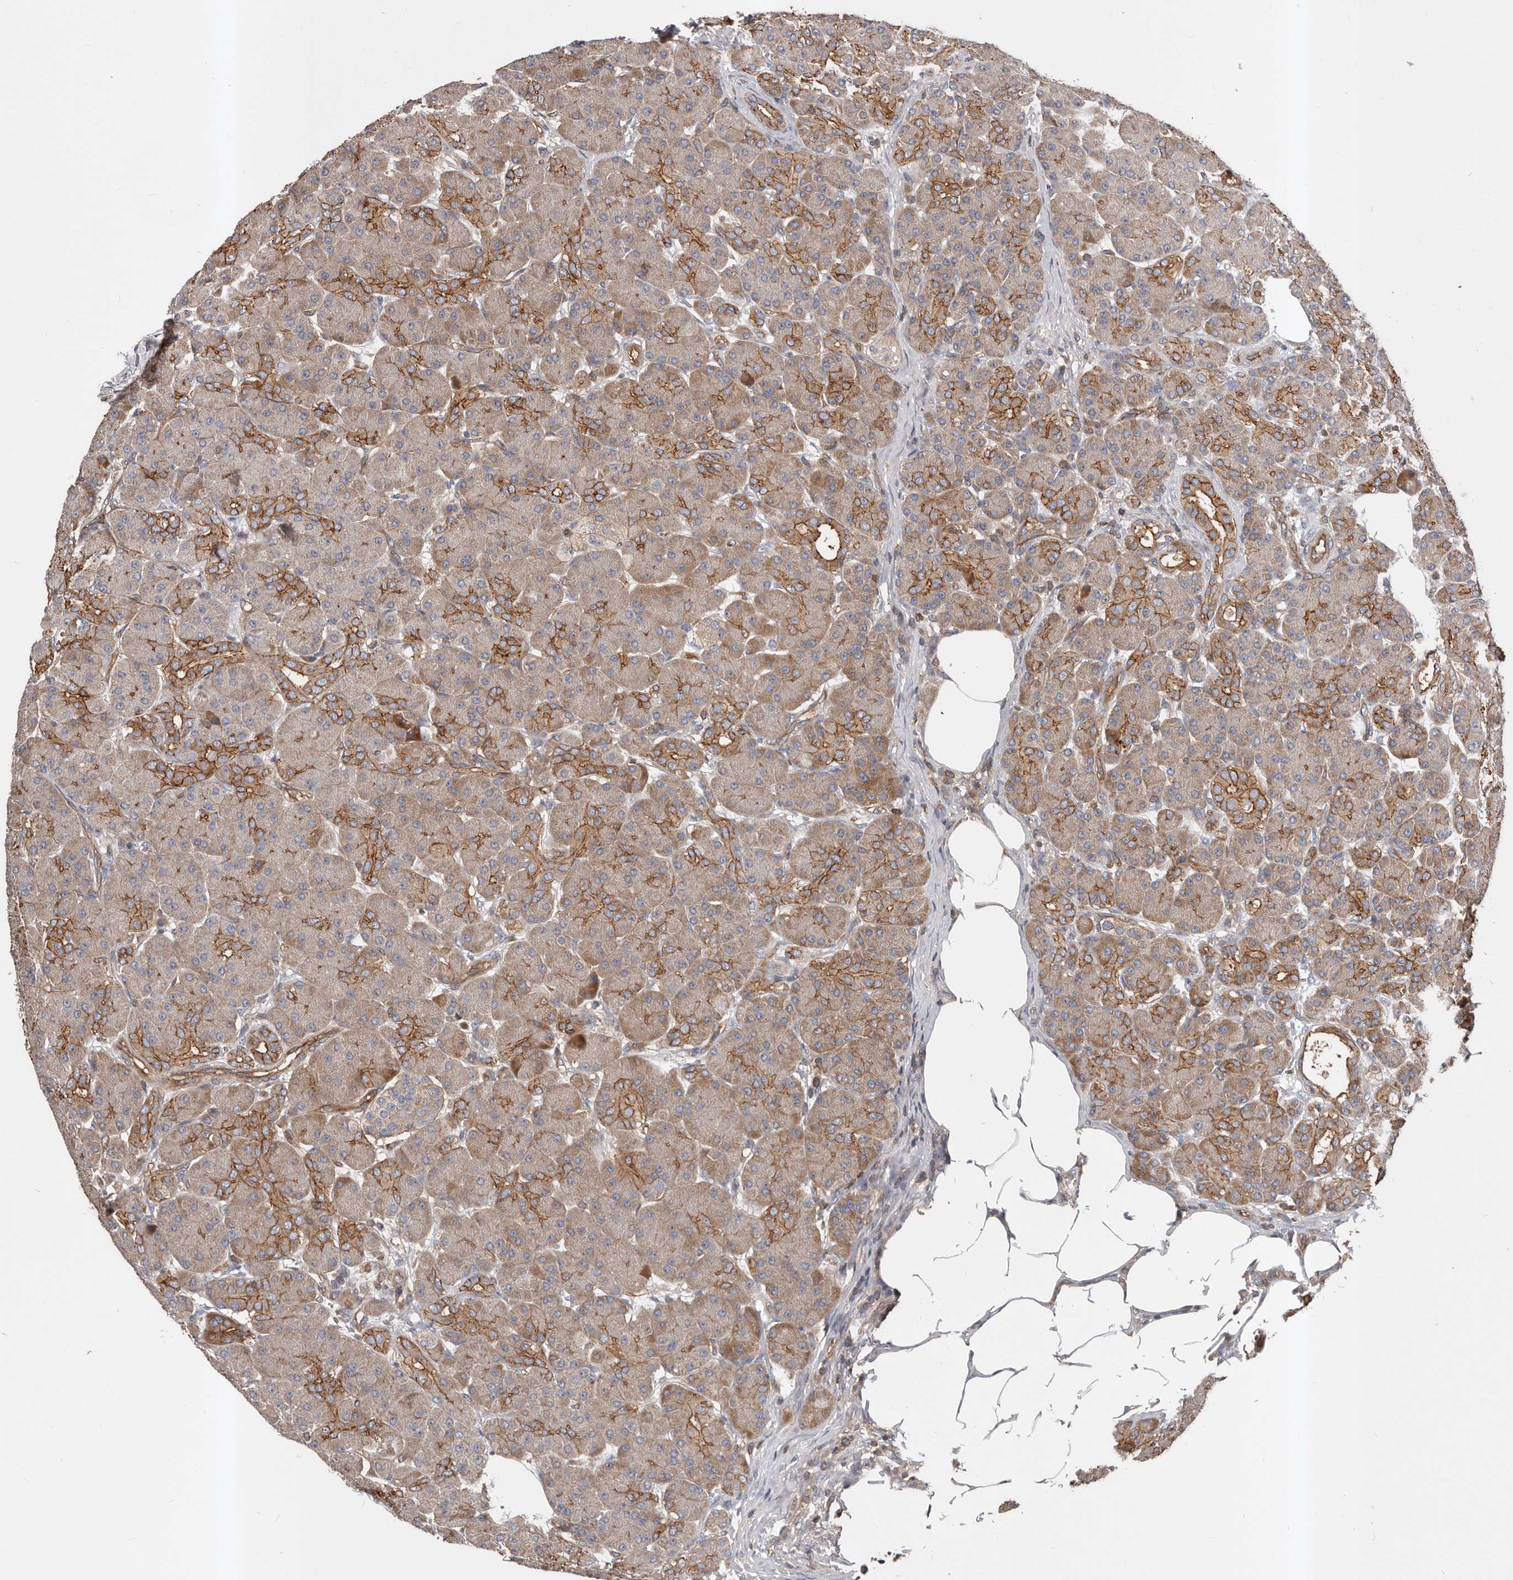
{"staining": {"intensity": "moderate", "quantity": ">75%", "location": "cytoplasmic/membranous"}, "tissue": "pancreas", "cell_type": "Exocrine glandular cells", "image_type": "normal", "snomed": [{"axis": "morphology", "description": "Normal tissue, NOS"}, {"axis": "topography", "description": "Pancreas"}], "caption": "Protein expression analysis of normal human pancreas reveals moderate cytoplasmic/membranous expression in approximately >75% of exocrine glandular cells. The staining was performed using DAB to visualize the protein expression in brown, while the nuclei were stained in blue with hematoxylin (Magnification: 20x).", "gene": "PNRC2", "patient": {"sex": "male", "age": 63}}